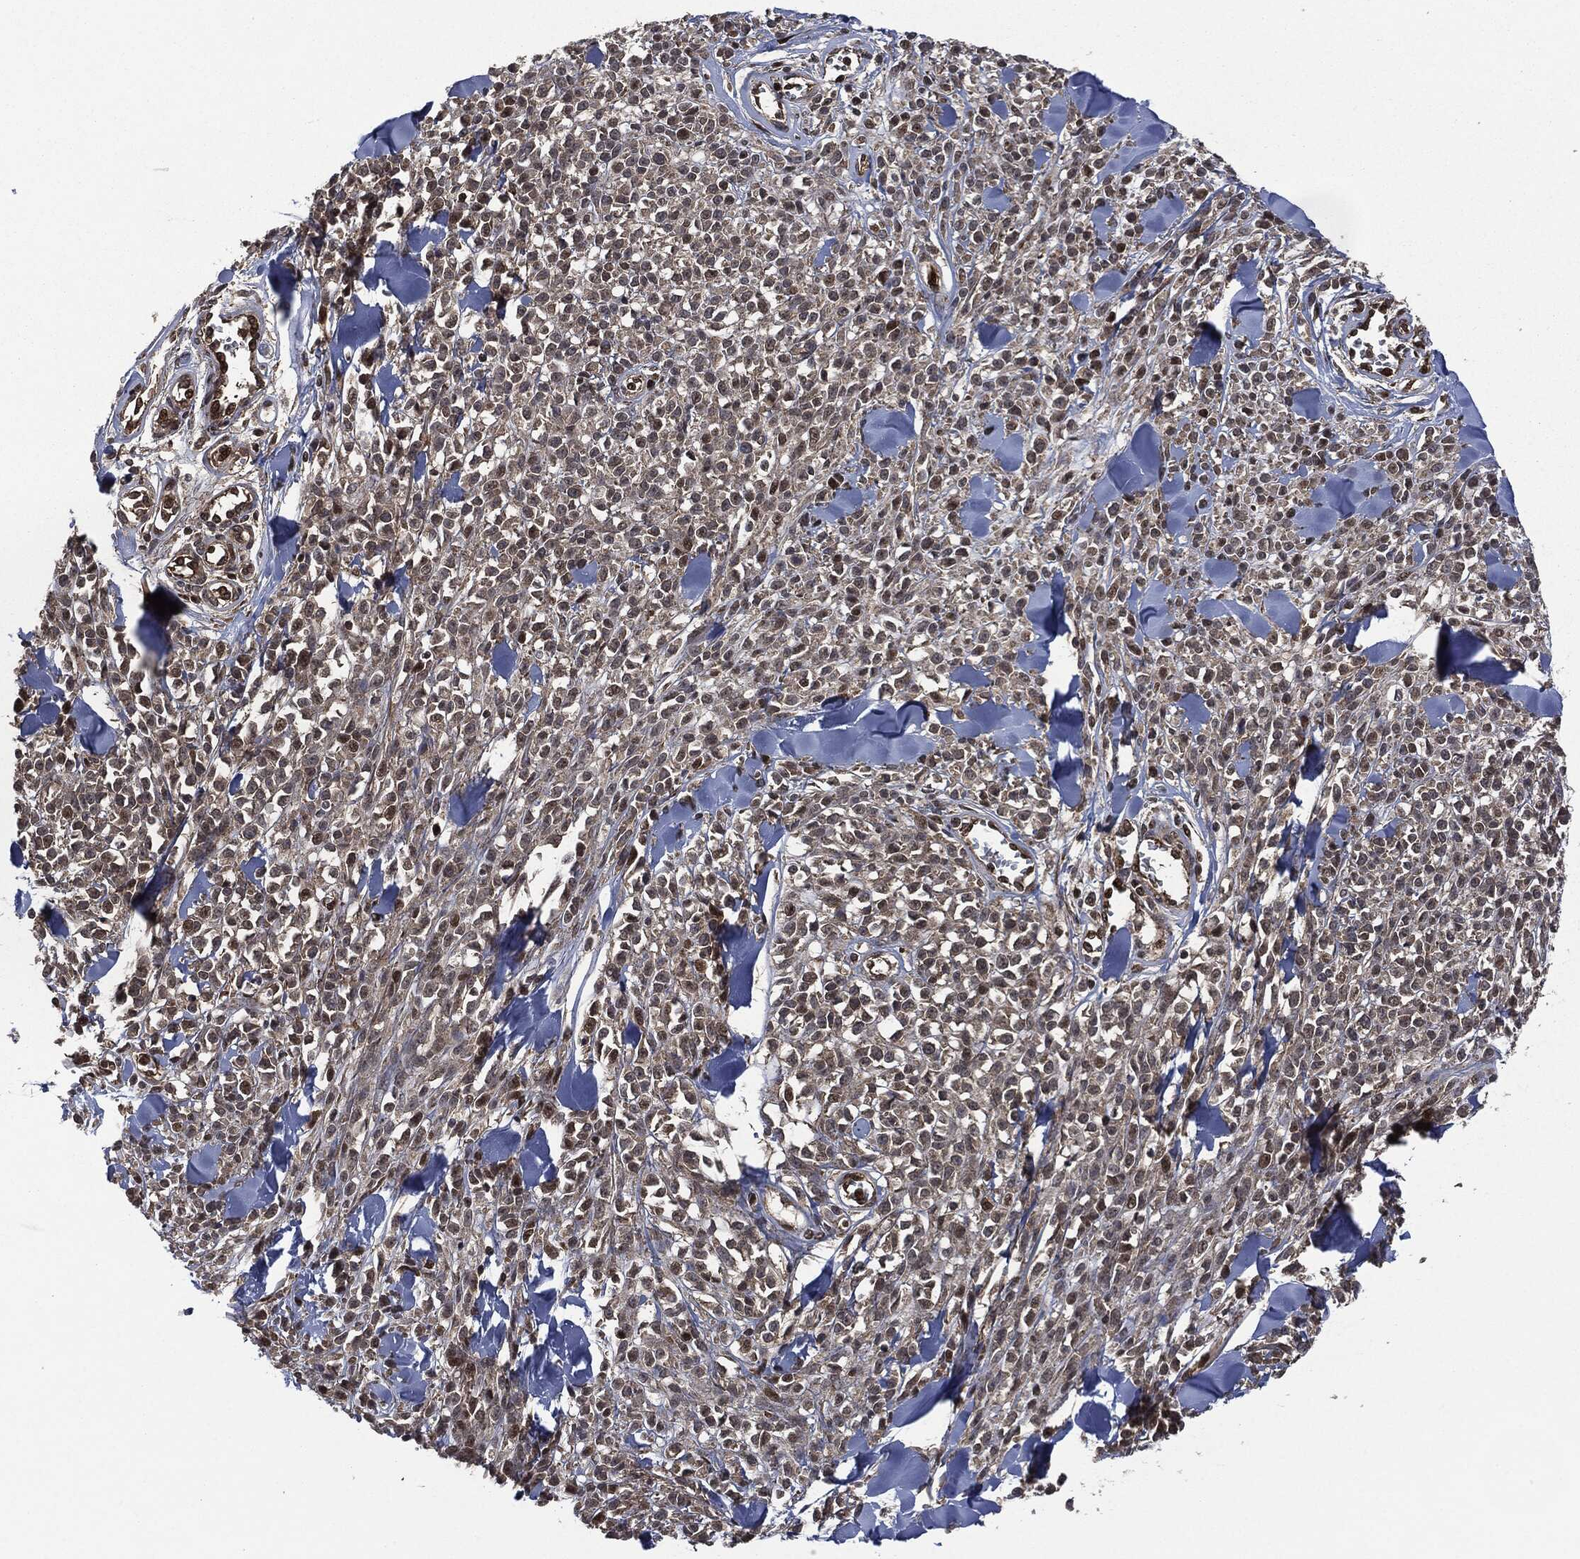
{"staining": {"intensity": "negative", "quantity": "none", "location": "none"}, "tissue": "melanoma", "cell_type": "Tumor cells", "image_type": "cancer", "snomed": [{"axis": "morphology", "description": "Malignant melanoma, NOS"}, {"axis": "topography", "description": "Skin"}, {"axis": "topography", "description": "Skin of trunk"}], "caption": "An image of malignant melanoma stained for a protein exhibits no brown staining in tumor cells.", "gene": "HRAS", "patient": {"sex": "male", "age": 74}}